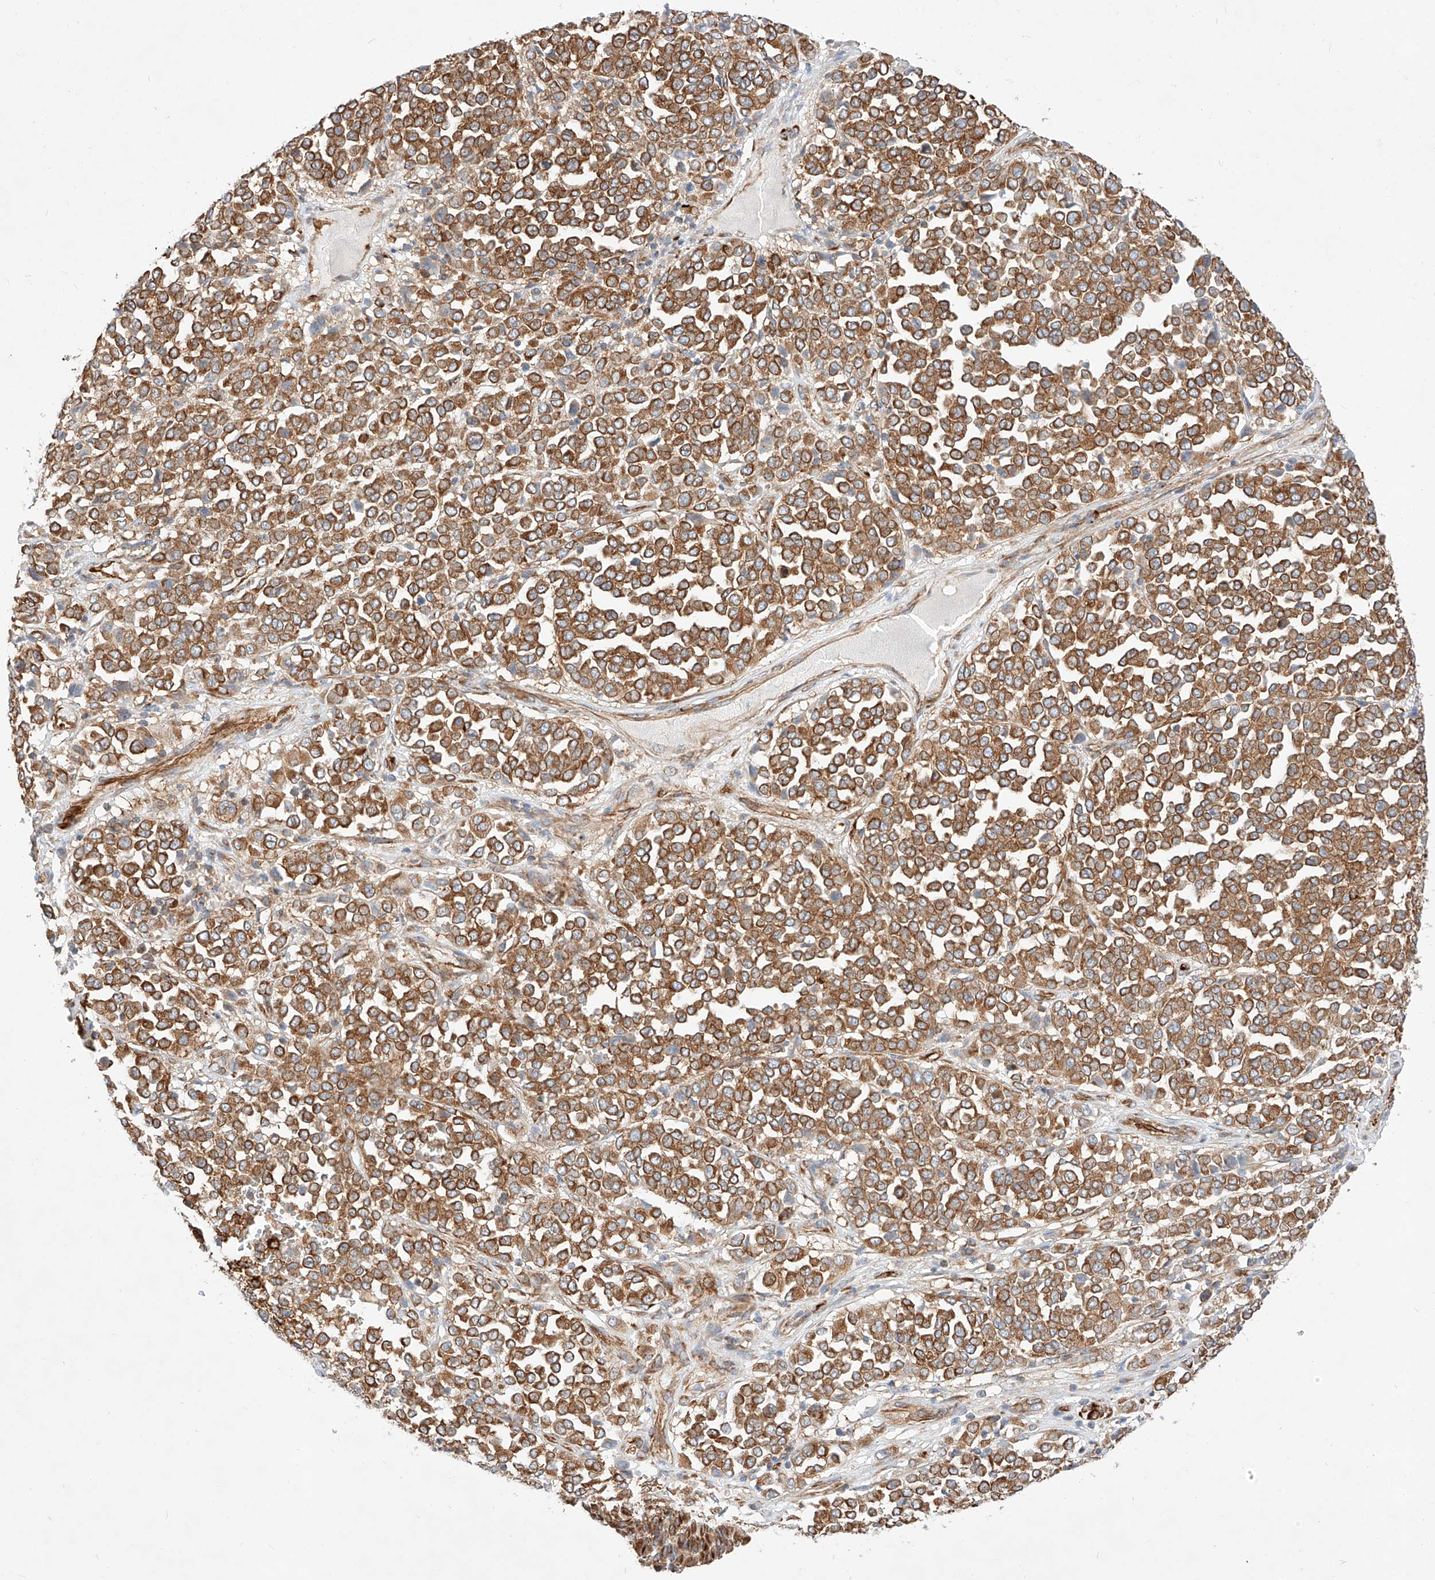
{"staining": {"intensity": "moderate", "quantity": ">75%", "location": "cytoplasmic/membranous"}, "tissue": "melanoma", "cell_type": "Tumor cells", "image_type": "cancer", "snomed": [{"axis": "morphology", "description": "Malignant melanoma, Metastatic site"}, {"axis": "topography", "description": "Pancreas"}], "caption": "The histopathology image displays immunohistochemical staining of malignant melanoma (metastatic site). There is moderate cytoplasmic/membranous staining is identified in about >75% of tumor cells.", "gene": "CSGALNACT2", "patient": {"sex": "female", "age": 30}}